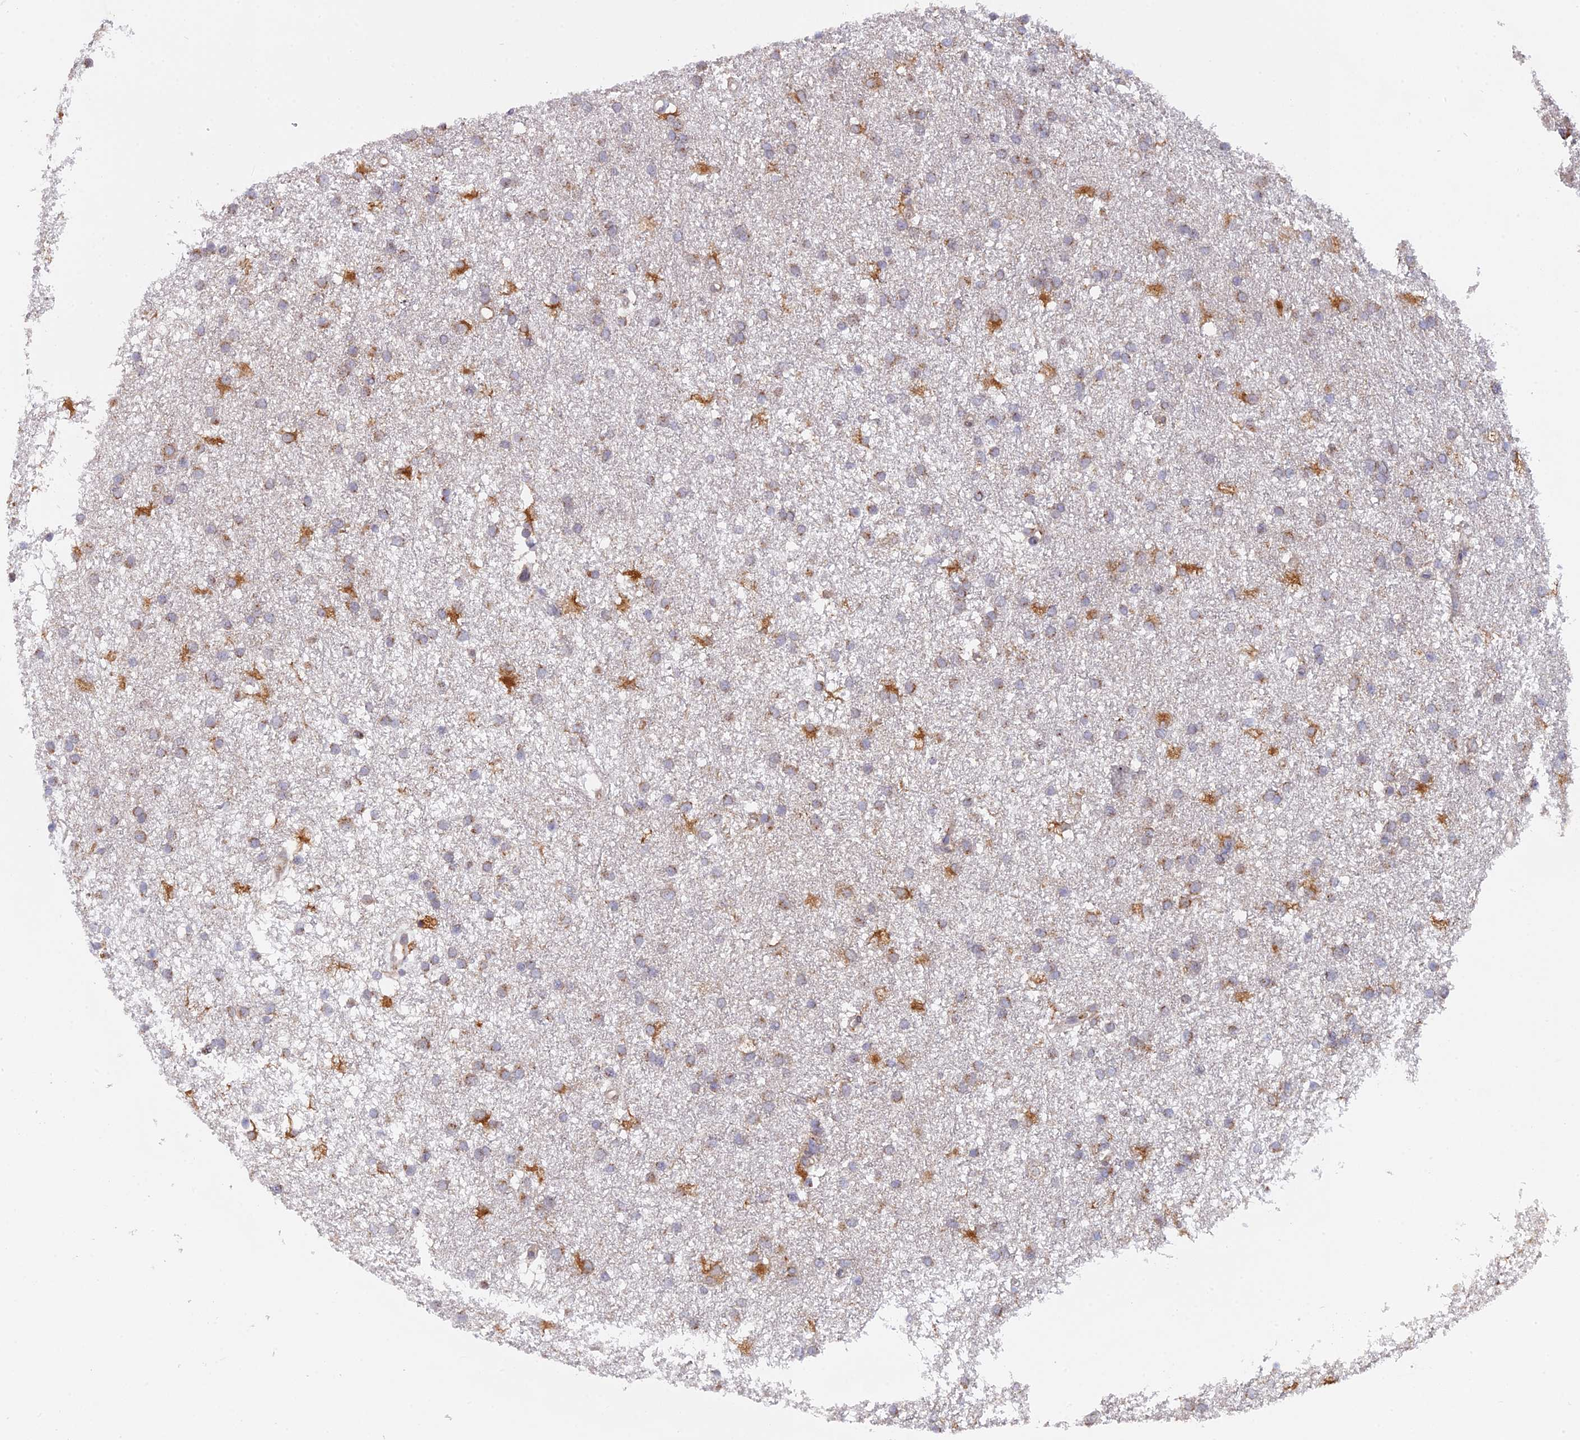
{"staining": {"intensity": "moderate", "quantity": "25%-75%", "location": "cytoplasmic/membranous"}, "tissue": "glioma", "cell_type": "Tumor cells", "image_type": "cancer", "snomed": [{"axis": "morphology", "description": "Glioma, malignant, High grade"}, {"axis": "topography", "description": "Brain"}], "caption": "Brown immunohistochemical staining in high-grade glioma (malignant) exhibits moderate cytoplasmic/membranous expression in approximately 25%-75% of tumor cells.", "gene": "SNX17", "patient": {"sex": "male", "age": 77}}